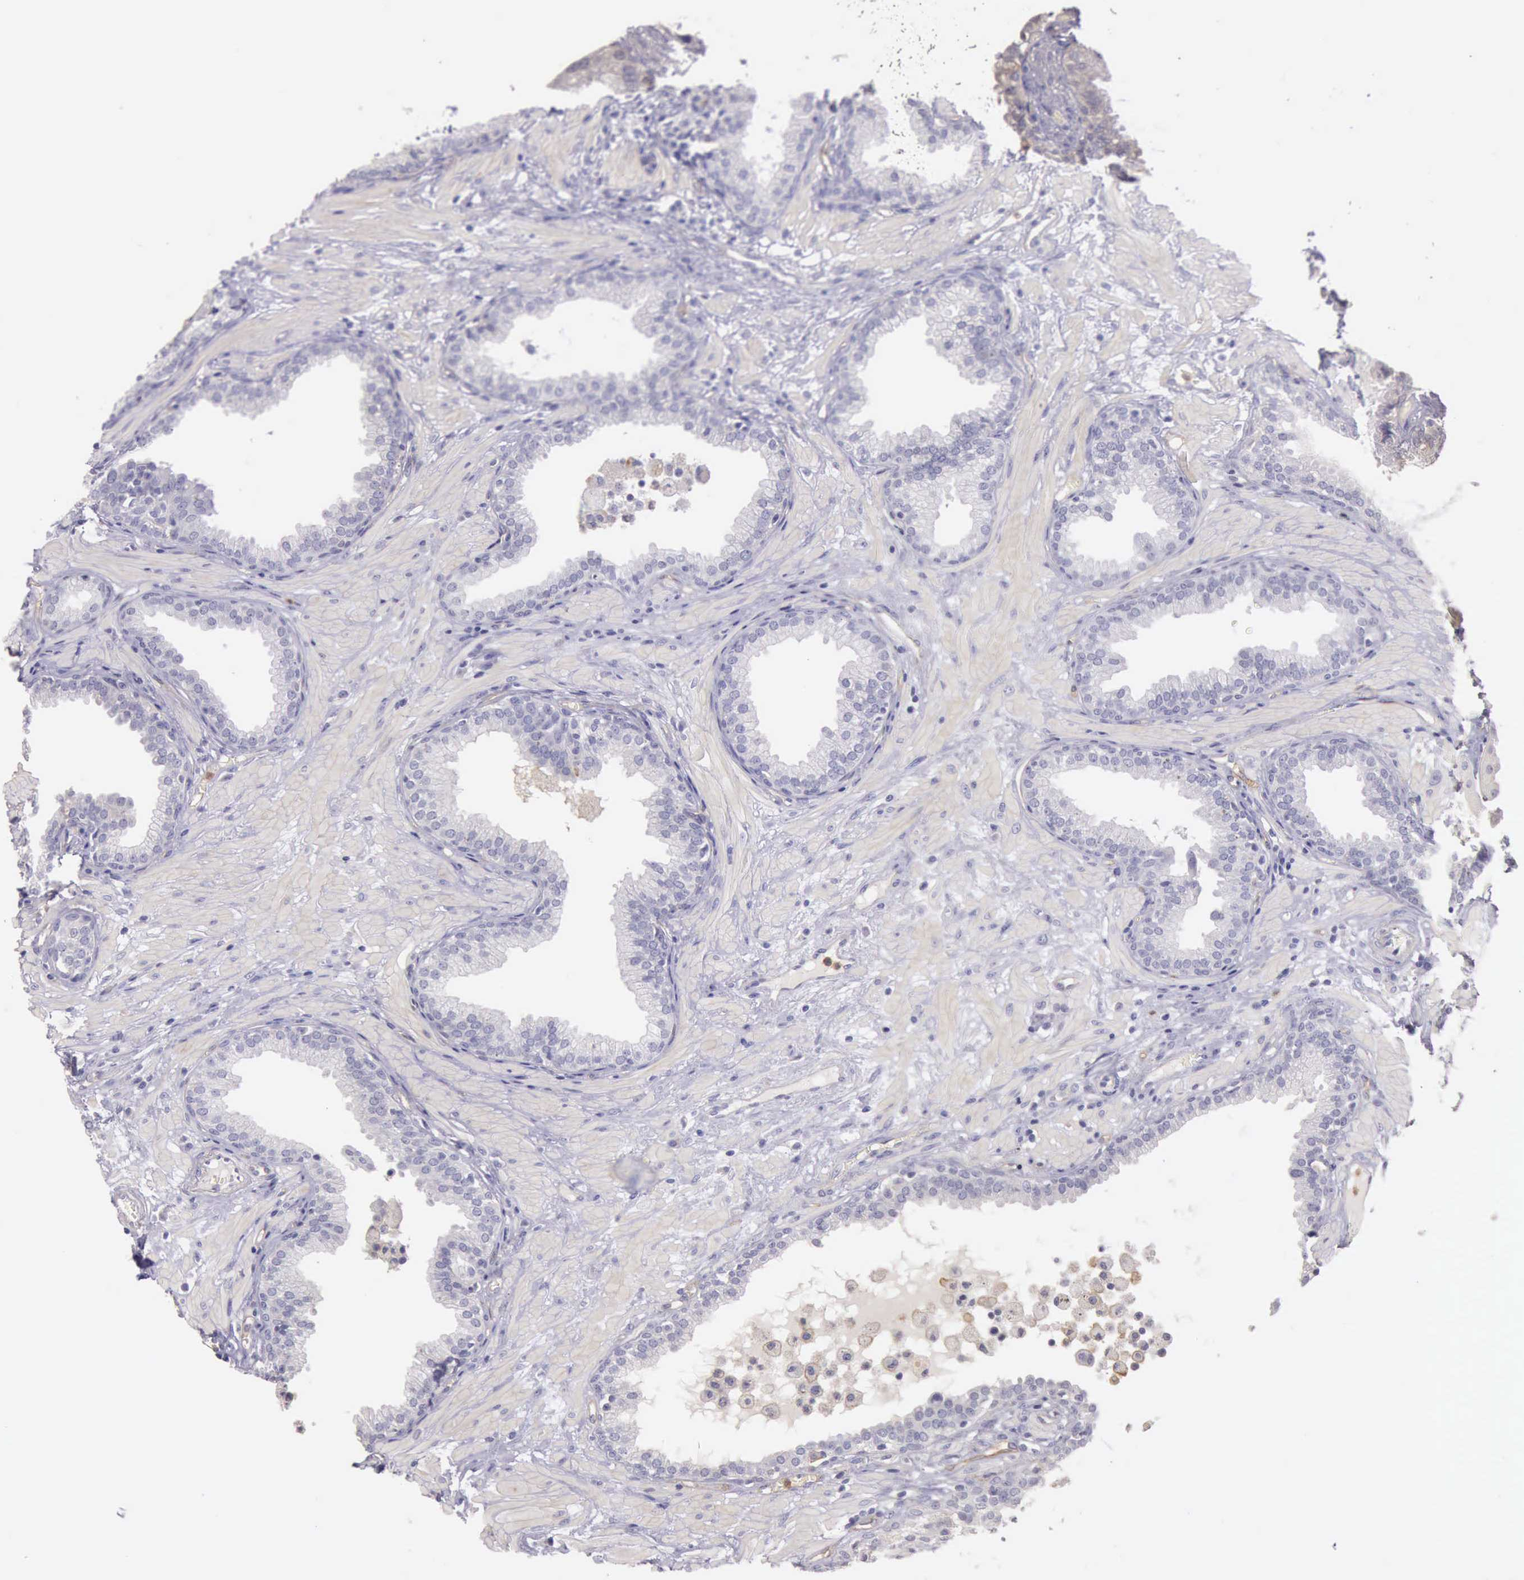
{"staining": {"intensity": "negative", "quantity": "none", "location": "none"}, "tissue": "prostate", "cell_type": "Glandular cells", "image_type": "normal", "snomed": [{"axis": "morphology", "description": "Normal tissue, NOS"}, {"axis": "topography", "description": "Prostate"}], "caption": "Immunohistochemistry photomicrograph of unremarkable human prostate stained for a protein (brown), which exhibits no positivity in glandular cells.", "gene": "TCEANC", "patient": {"sex": "male", "age": 64}}